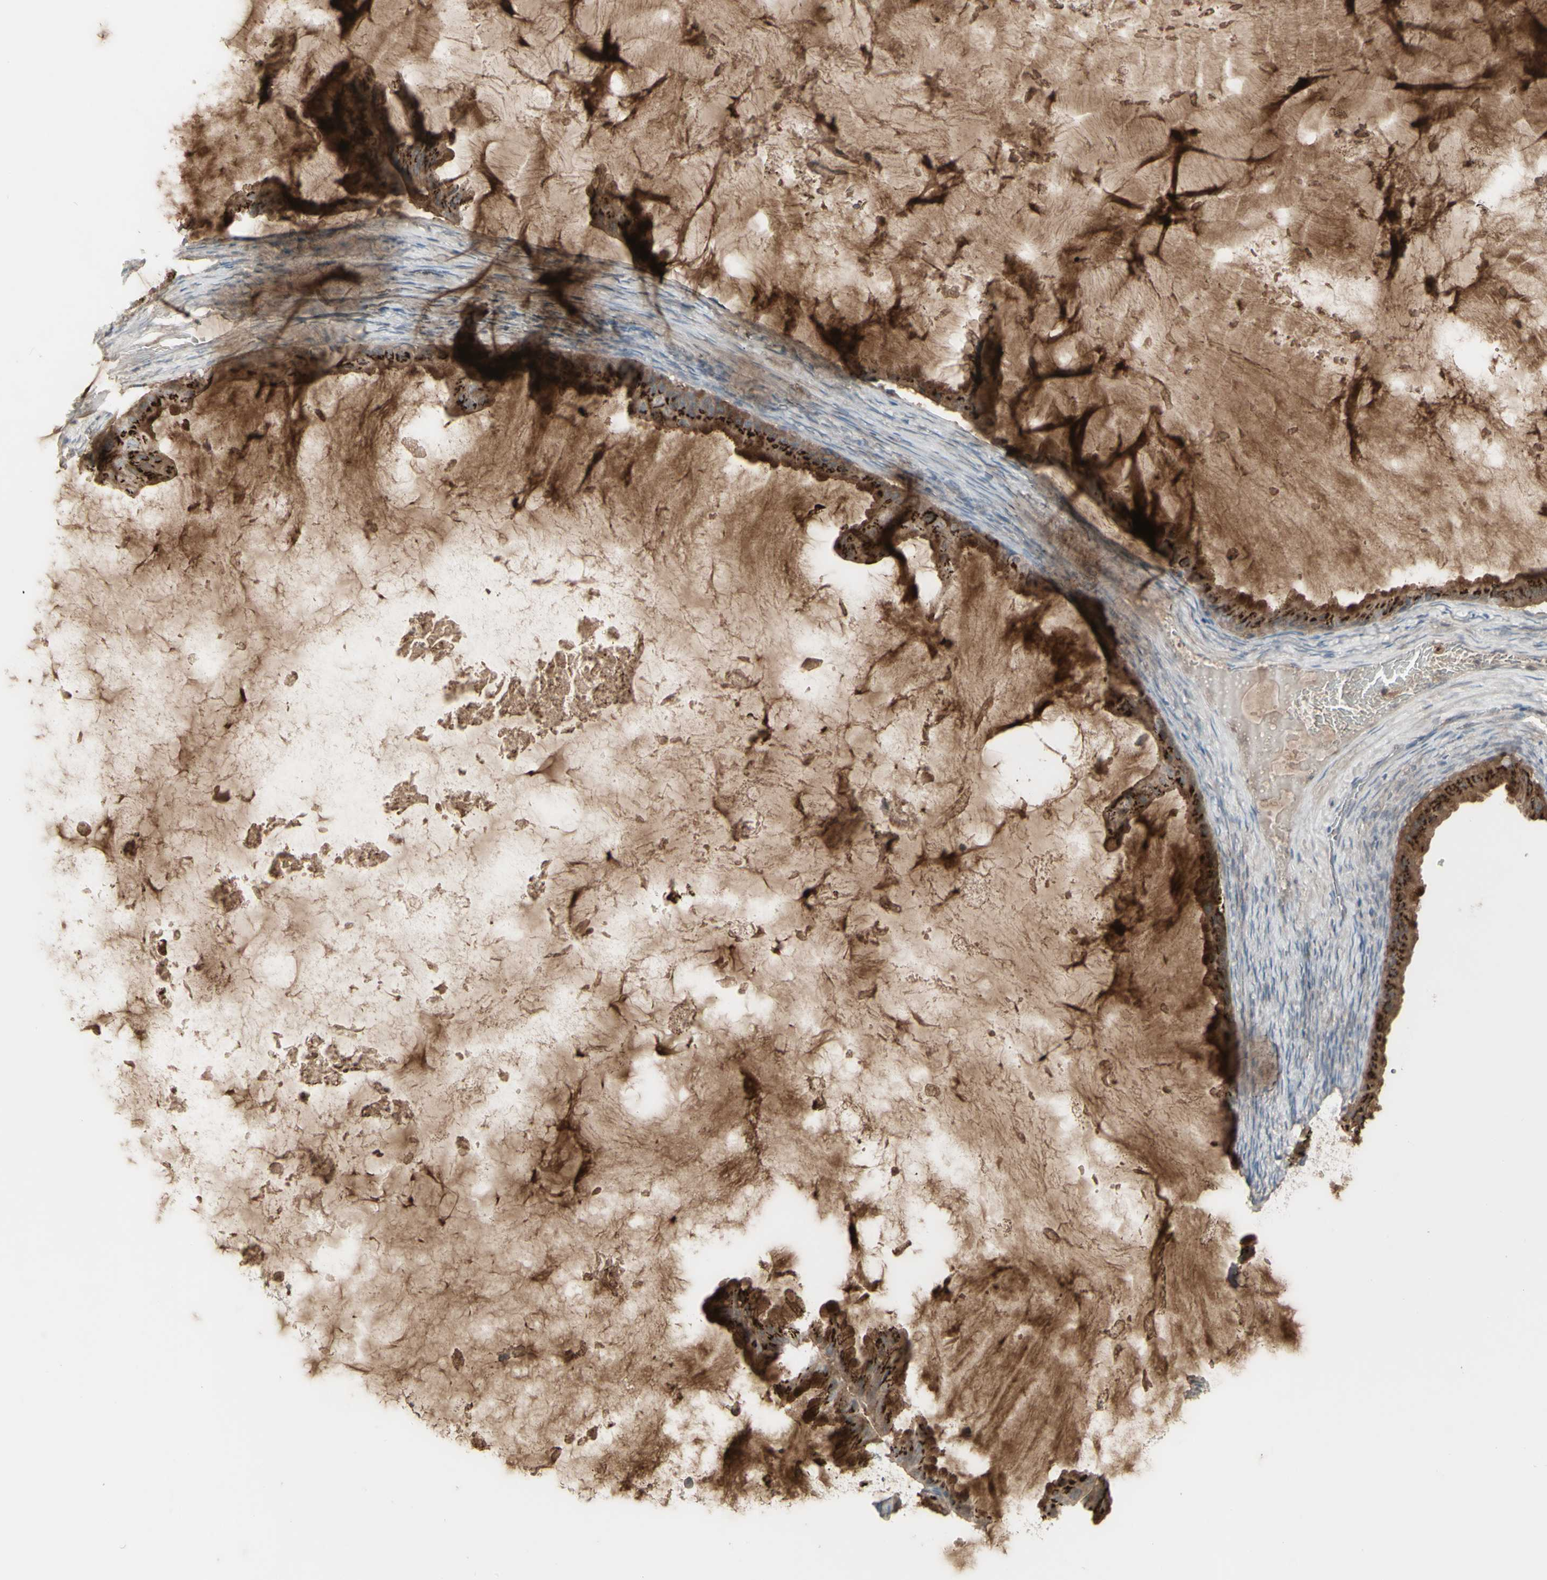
{"staining": {"intensity": "weak", "quantity": ">75%", "location": "cytoplasmic/membranous"}, "tissue": "ovarian cancer", "cell_type": "Tumor cells", "image_type": "cancer", "snomed": [{"axis": "morphology", "description": "Cystadenocarcinoma, mucinous, NOS"}, {"axis": "topography", "description": "Ovary"}], "caption": "Ovarian cancer stained with a brown dye shows weak cytoplasmic/membranous positive positivity in about >75% of tumor cells.", "gene": "CSK", "patient": {"sex": "female", "age": 61}}